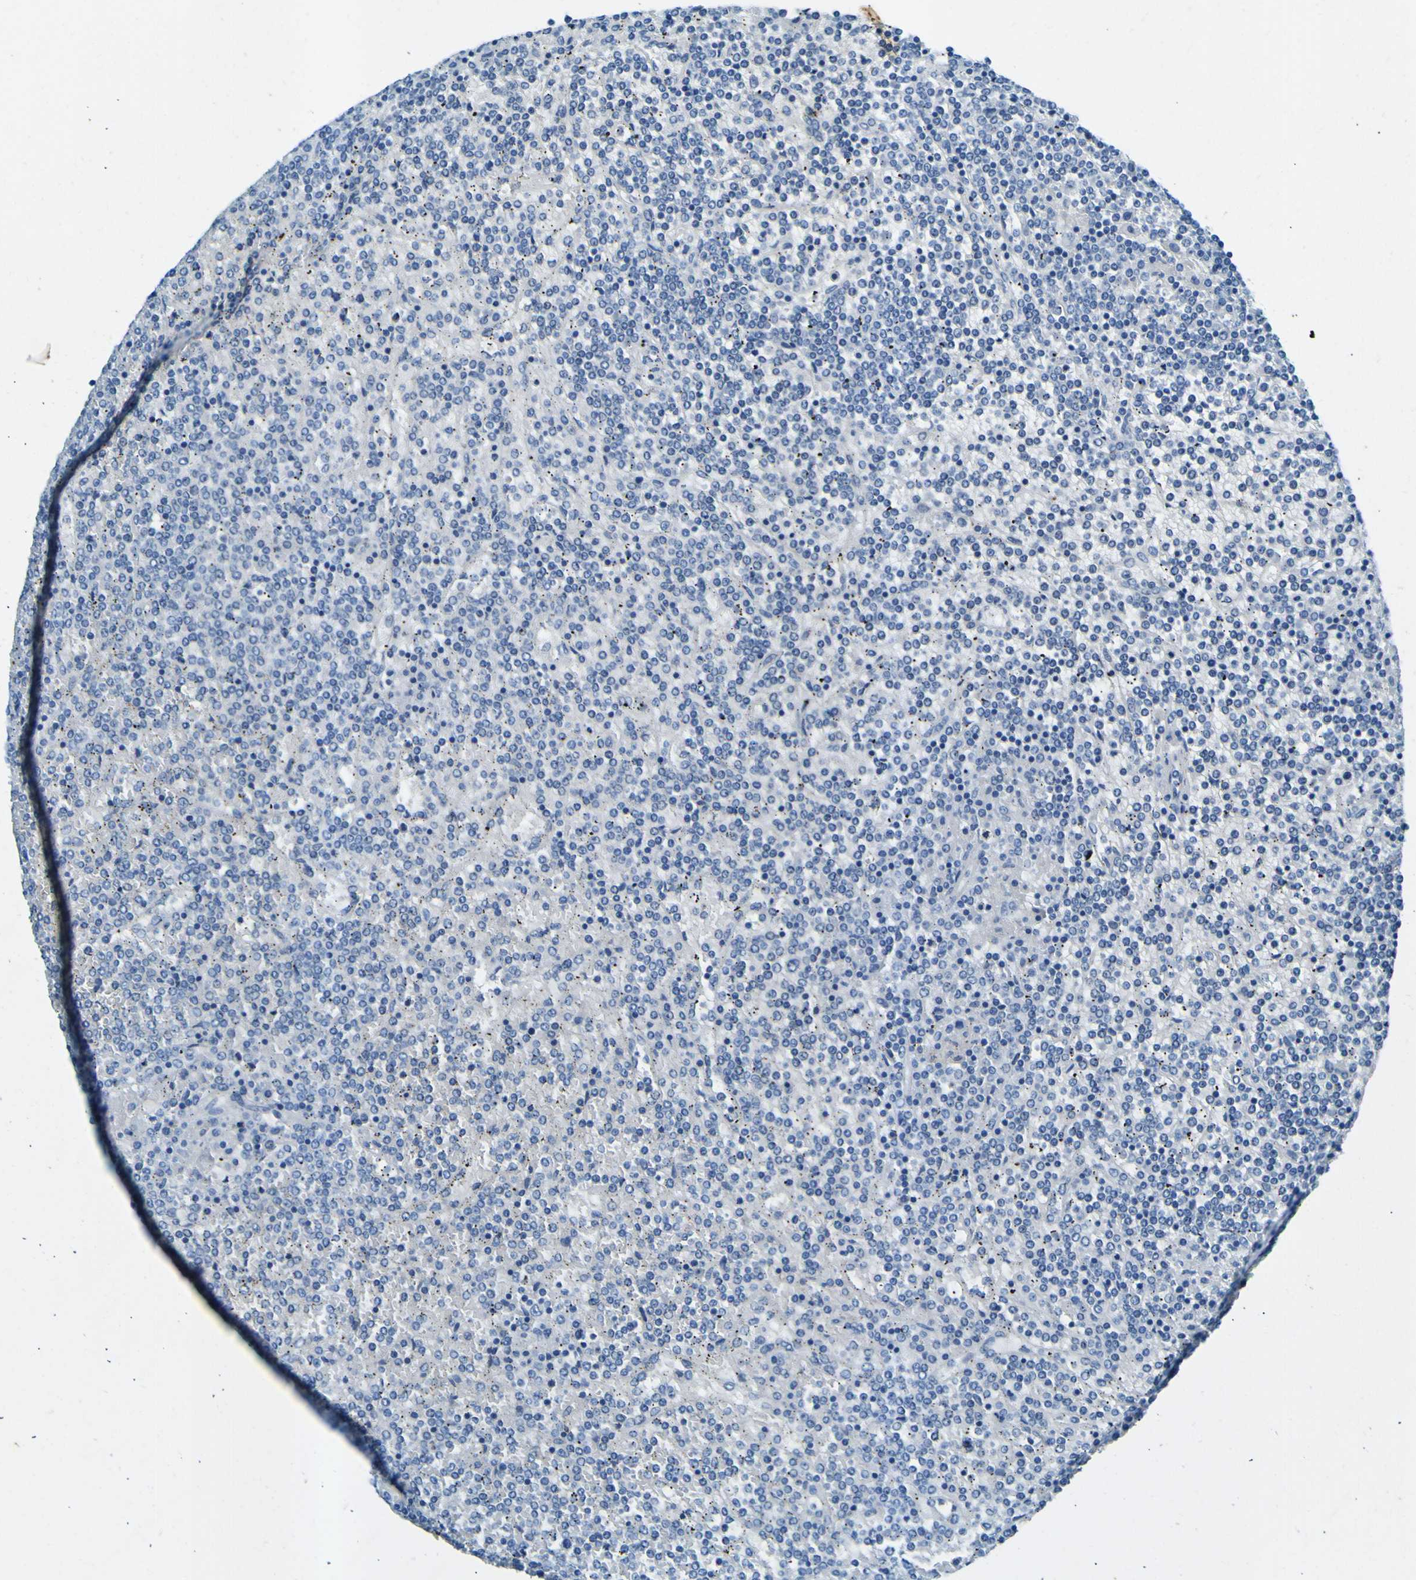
{"staining": {"intensity": "negative", "quantity": "none", "location": "none"}, "tissue": "lymphoma", "cell_type": "Tumor cells", "image_type": "cancer", "snomed": [{"axis": "morphology", "description": "Malignant lymphoma, non-Hodgkin's type, Low grade"}, {"axis": "topography", "description": "Spleen"}], "caption": "Image shows no protein expression in tumor cells of malignant lymphoma, non-Hodgkin's type (low-grade) tissue.", "gene": "PDE9A", "patient": {"sex": "female", "age": 19}}